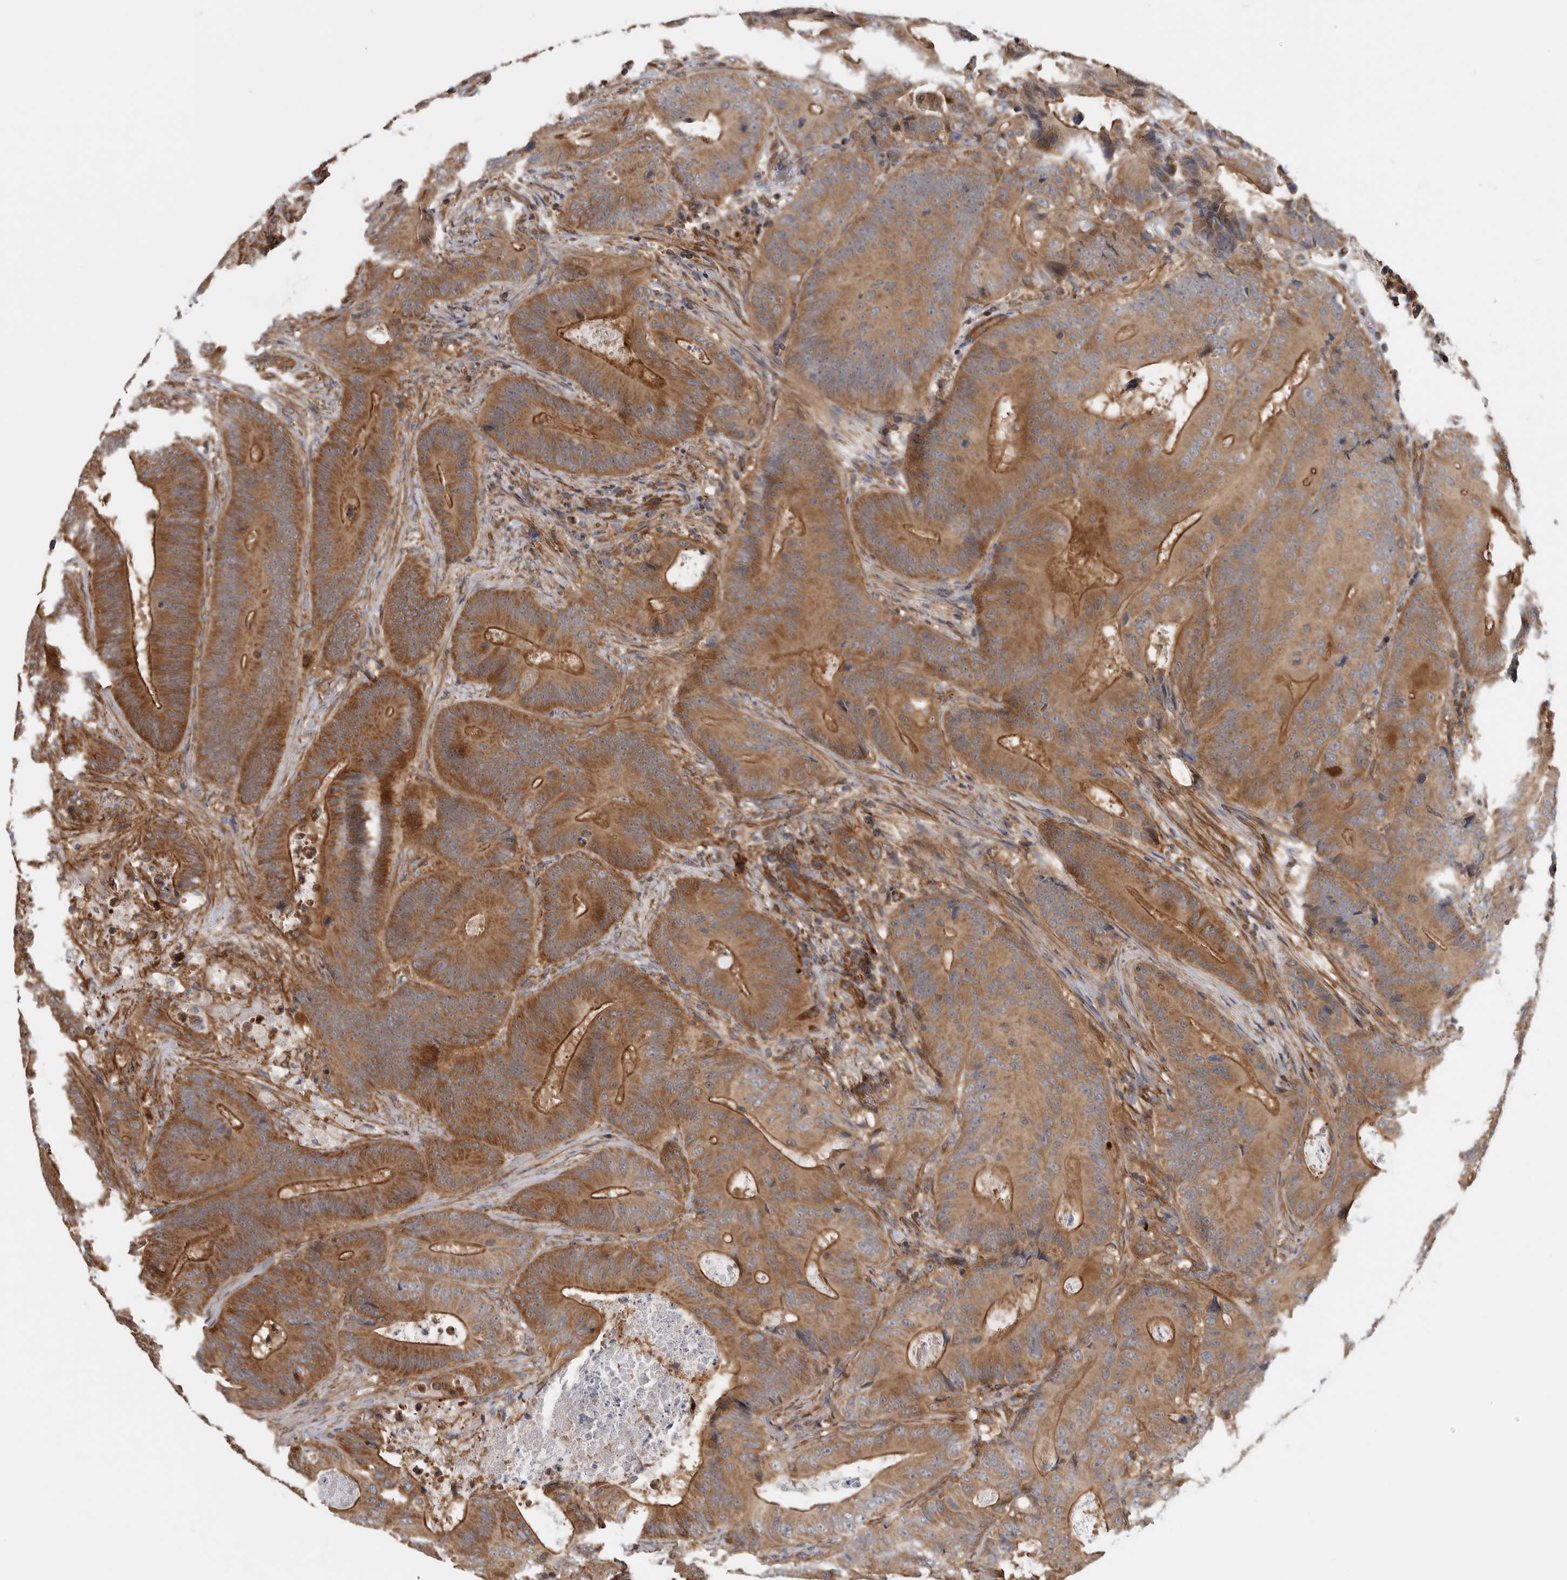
{"staining": {"intensity": "moderate", "quantity": ">75%", "location": "cytoplasmic/membranous"}, "tissue": "colorectal cancer", "cell_type": "Tumor cells", "image_type": "cancer", "snomed": [{"axis": "morphology", "description": "Adenocarcinoma, NOS"}, {"axis": "topography", "description": "Colon"}], "caption": "Colorectal adenocarcinoma tissue displays moderate cytoplasmic/membranous expression in approximately >75% of tumor cells, visualized by immunohistochemistry.", "gene": "SFXN2", "patient": {"sex": "male", "age": 83}}